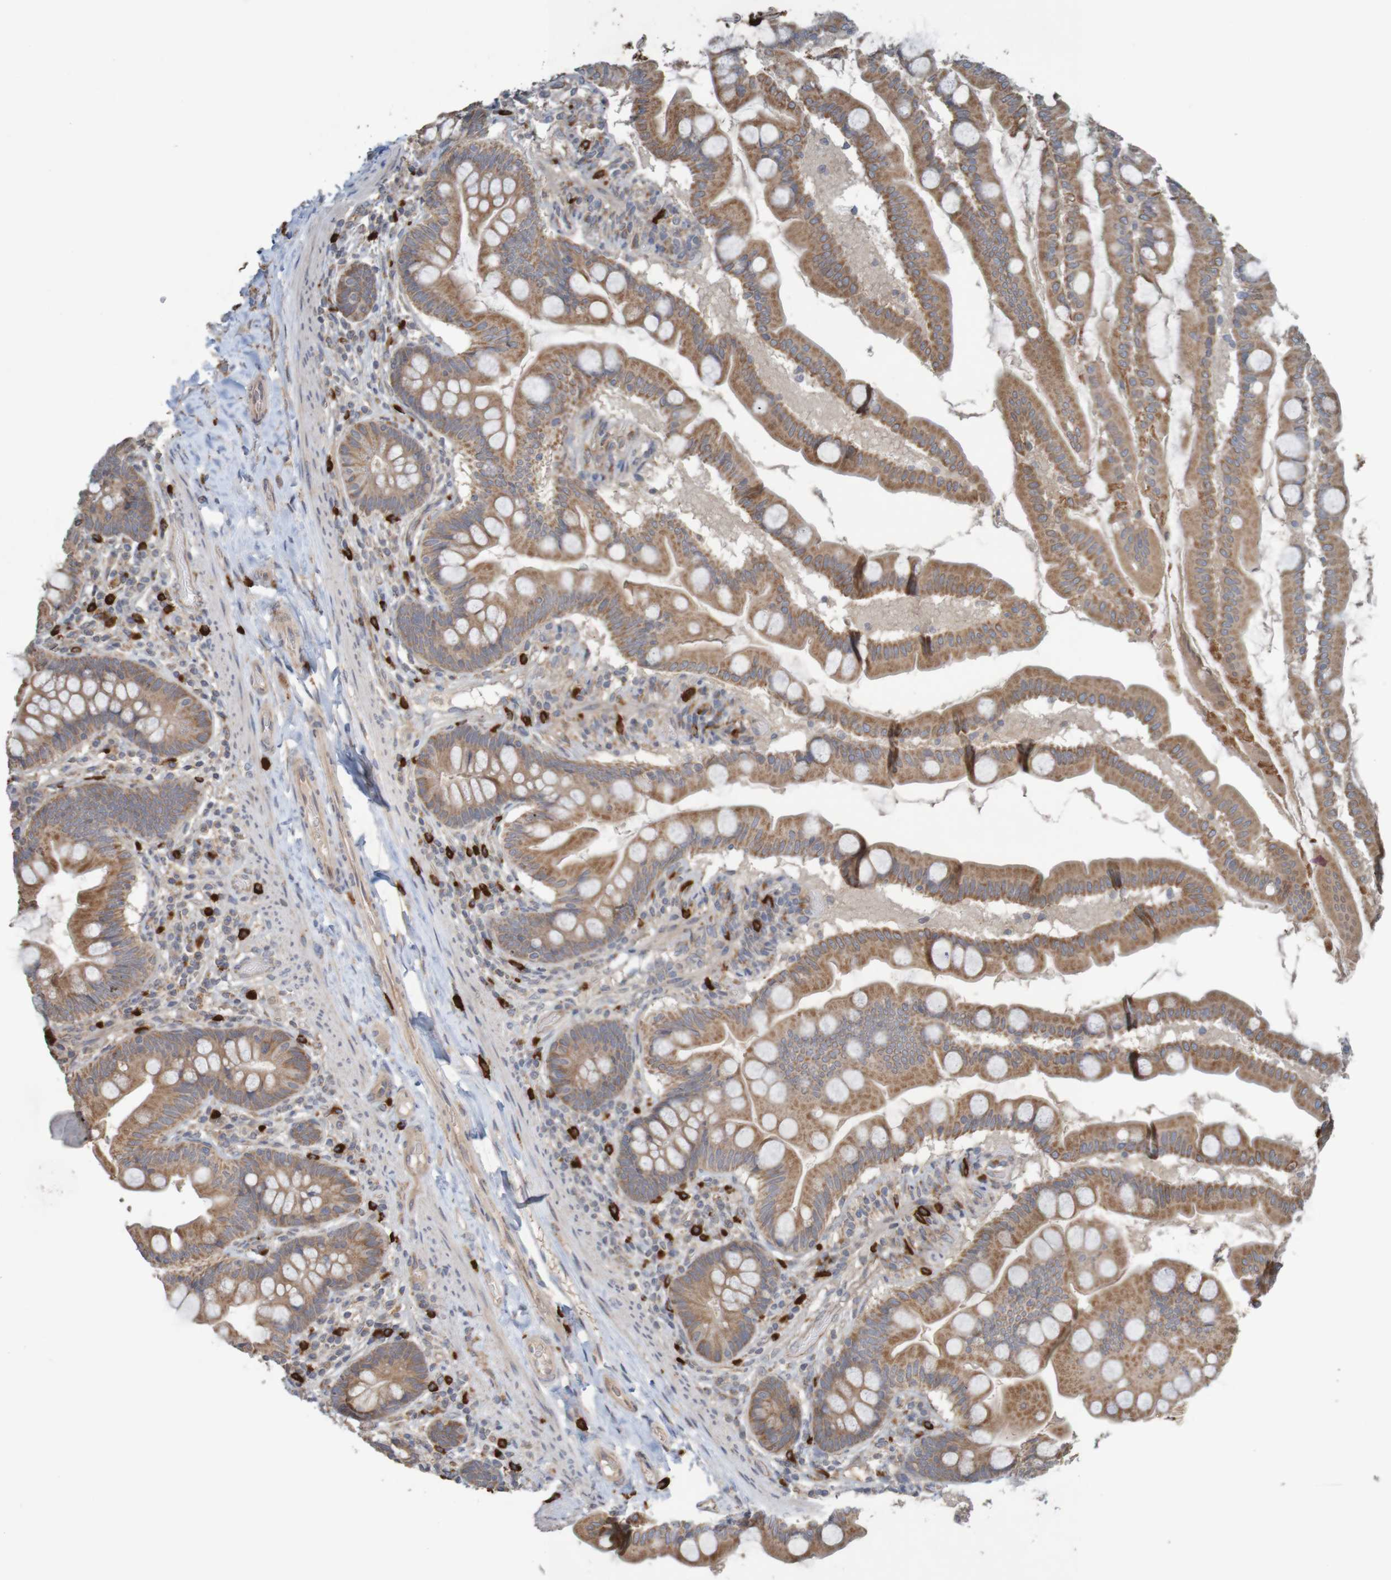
{"staining": {"intensity": "moderate", "quantity": ">75%", "location": "cytoplasmic/membranous"}, "tissue": "small intestine", "cell_type": "Glandular cells", "image_type": "normal", "snomed": [{"axis": "morphology", "description": "Normal tissue, NOS"}, {"axis": "topography", "description": "Small intestine"}], "caption": "About >75% of glandular cells in unremarkable small intestine exhibit moderate cytoplasmic/membranous protein expression as visualized by brown immunohistochemical staining.", "gene": "B3GAT2", "patient": {"sex": "female", "age": 56}}